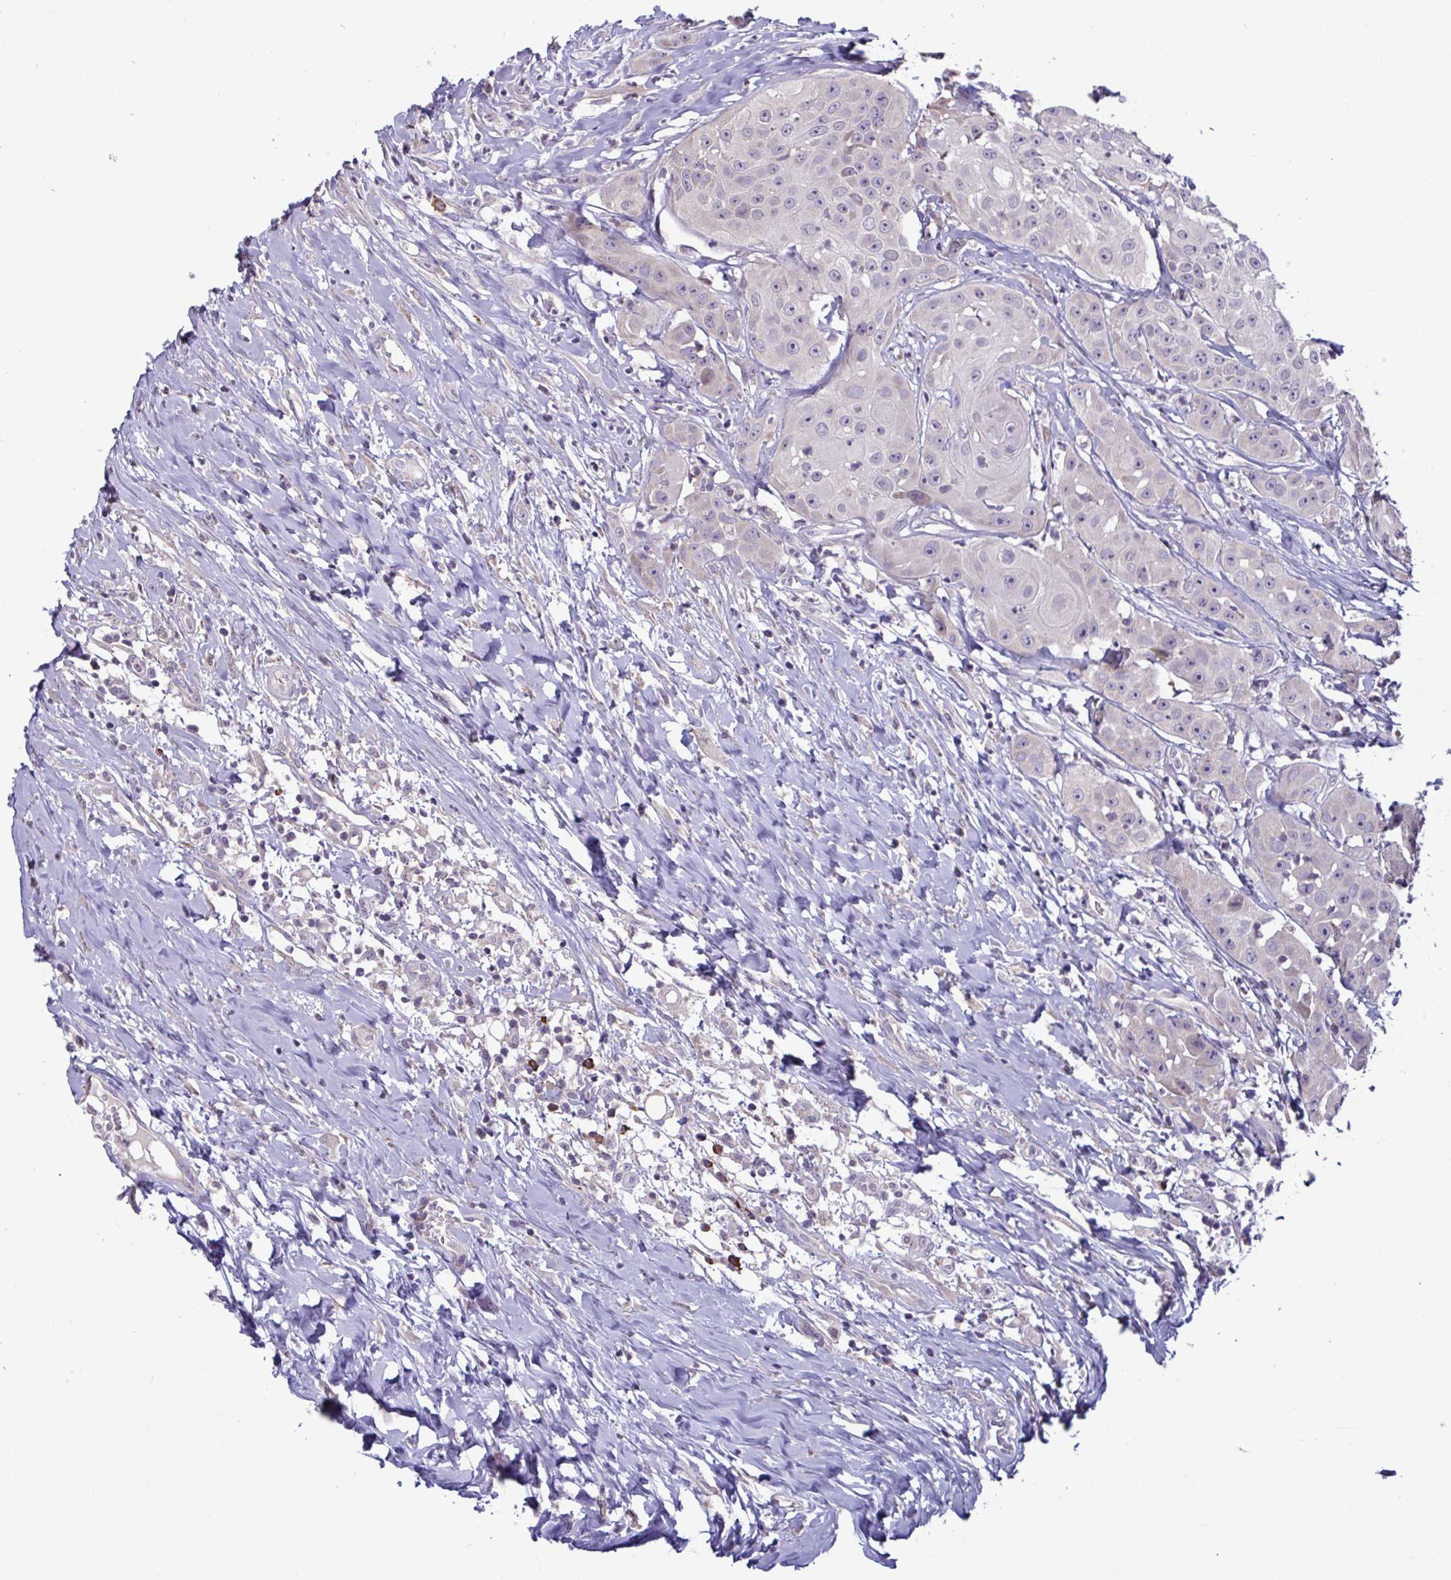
{"staining": {"intensity": "negative", "quantity": "none", "location": "none"}, "tissue": "head and neck cancer", "cell_type": "Tumor cells", "image_type": "cancer", "snomed": [{"axis": "morphology", "description": "Squamous cell carcinoma, NOS"}, {"axis": "topography", "description": "Head-Neck"}], "caption": "An image of human head and neck cancer is negative for staining in tumor cells.", "gene": "CD1E", "patient": {"sex": "male", "age": 83}}